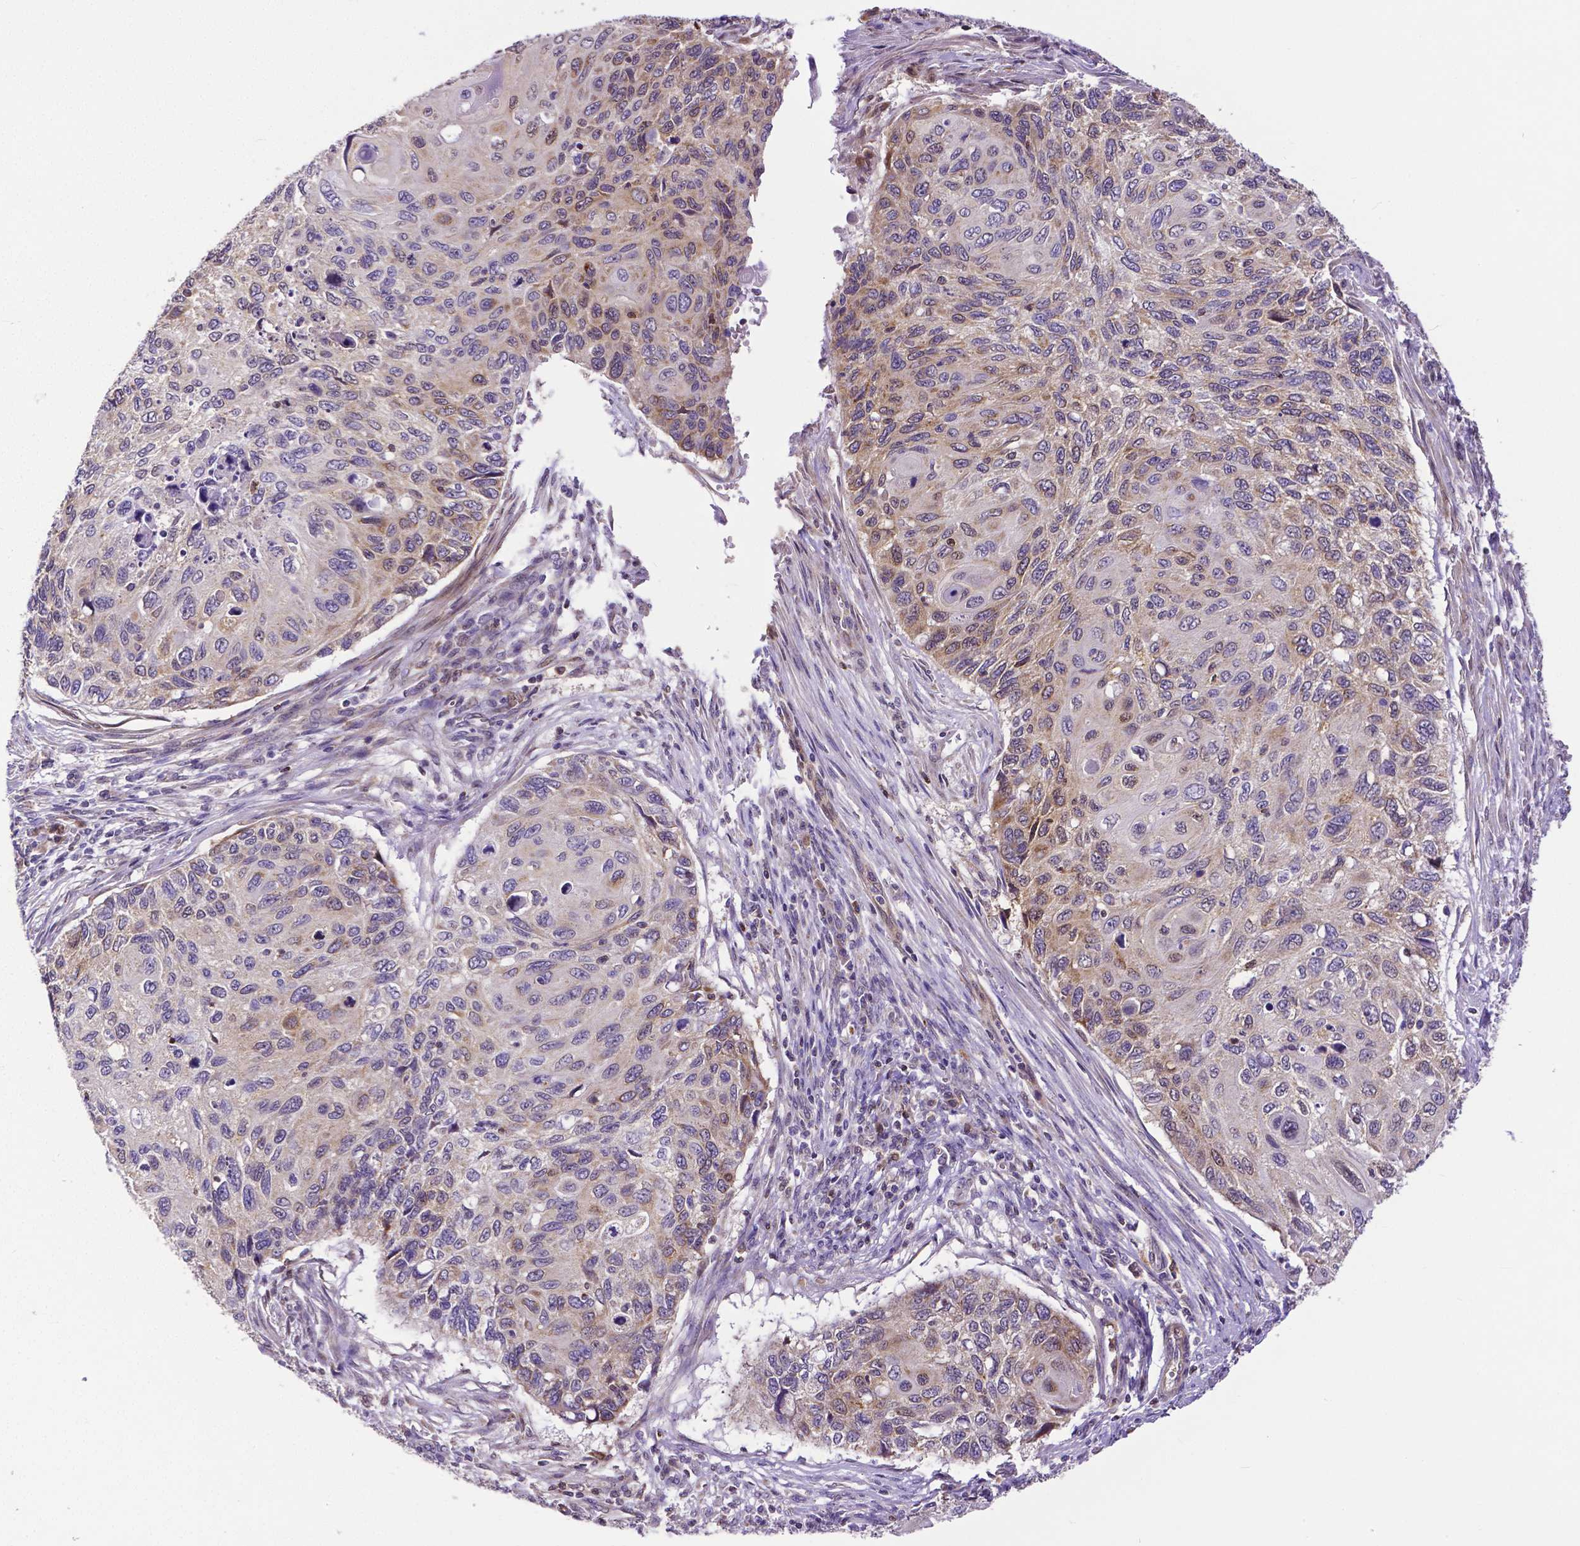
{"staining": {"intensity": "moderate", "quantity": "<25%", "location": "cytoplasmic/membranous"}, "tissue": "cervical cancer", "cell_type": "Tumor cells", "image_type": "cancer", "snomed": [{"axis": "morphology", "description": "Squamous cell carcinoma, NOS"}, {"axis": "topography", "description": "Cervix"}], "caption": "A brown stain labels moderate cytoplasmic/membranous positivity of a protein in human cervical squamous cell carcinoma tumor cells. (DAB (3,3'-diaminobenzidine) IHC, brown staining for protein, blue staining for nuclei).", "gene": "MCL1", "patient": {"sex": "female", "age": 70}}